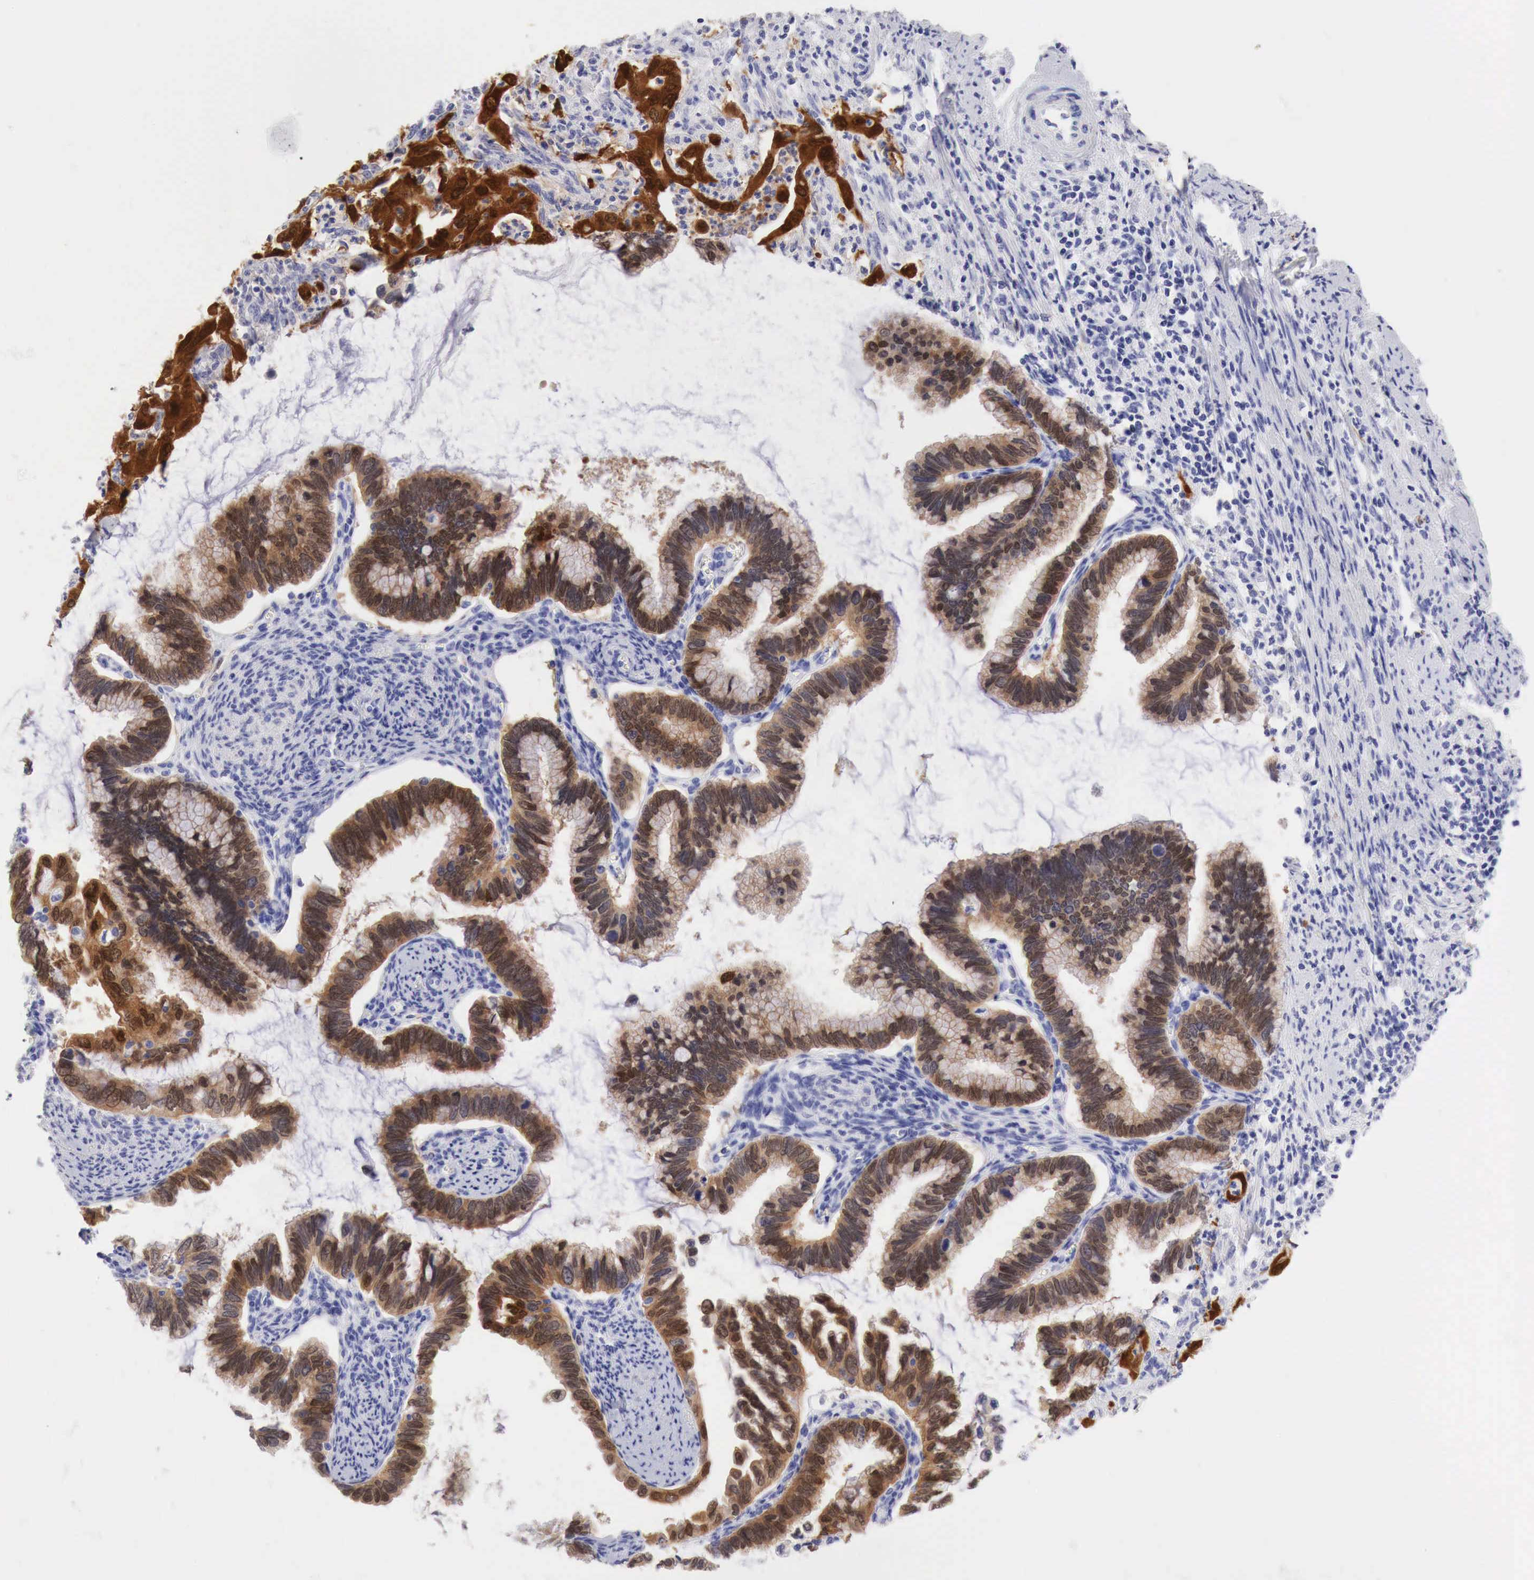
{"staining": {"intensity": "strong", "quantity": ">75%", "location": "cytoplasmic/membranous"}, "tissue": "cervical cancer", "cell_type": "Tumor cells", "image_type": "cancer", "snomed": [{"axis": "morphology", "description": "Adenocarcinoma, NOS"}, {"axis": "topography", "description": "Cervix"}], "caption": "An image of human cervical cancer (adenocarcinoma) stained for a protein reveals strong cytoplasmic/membranous brown staining in tumor cells.", "gene": "CDKN2A", "patient": {"sex": "female", "age": 49}}